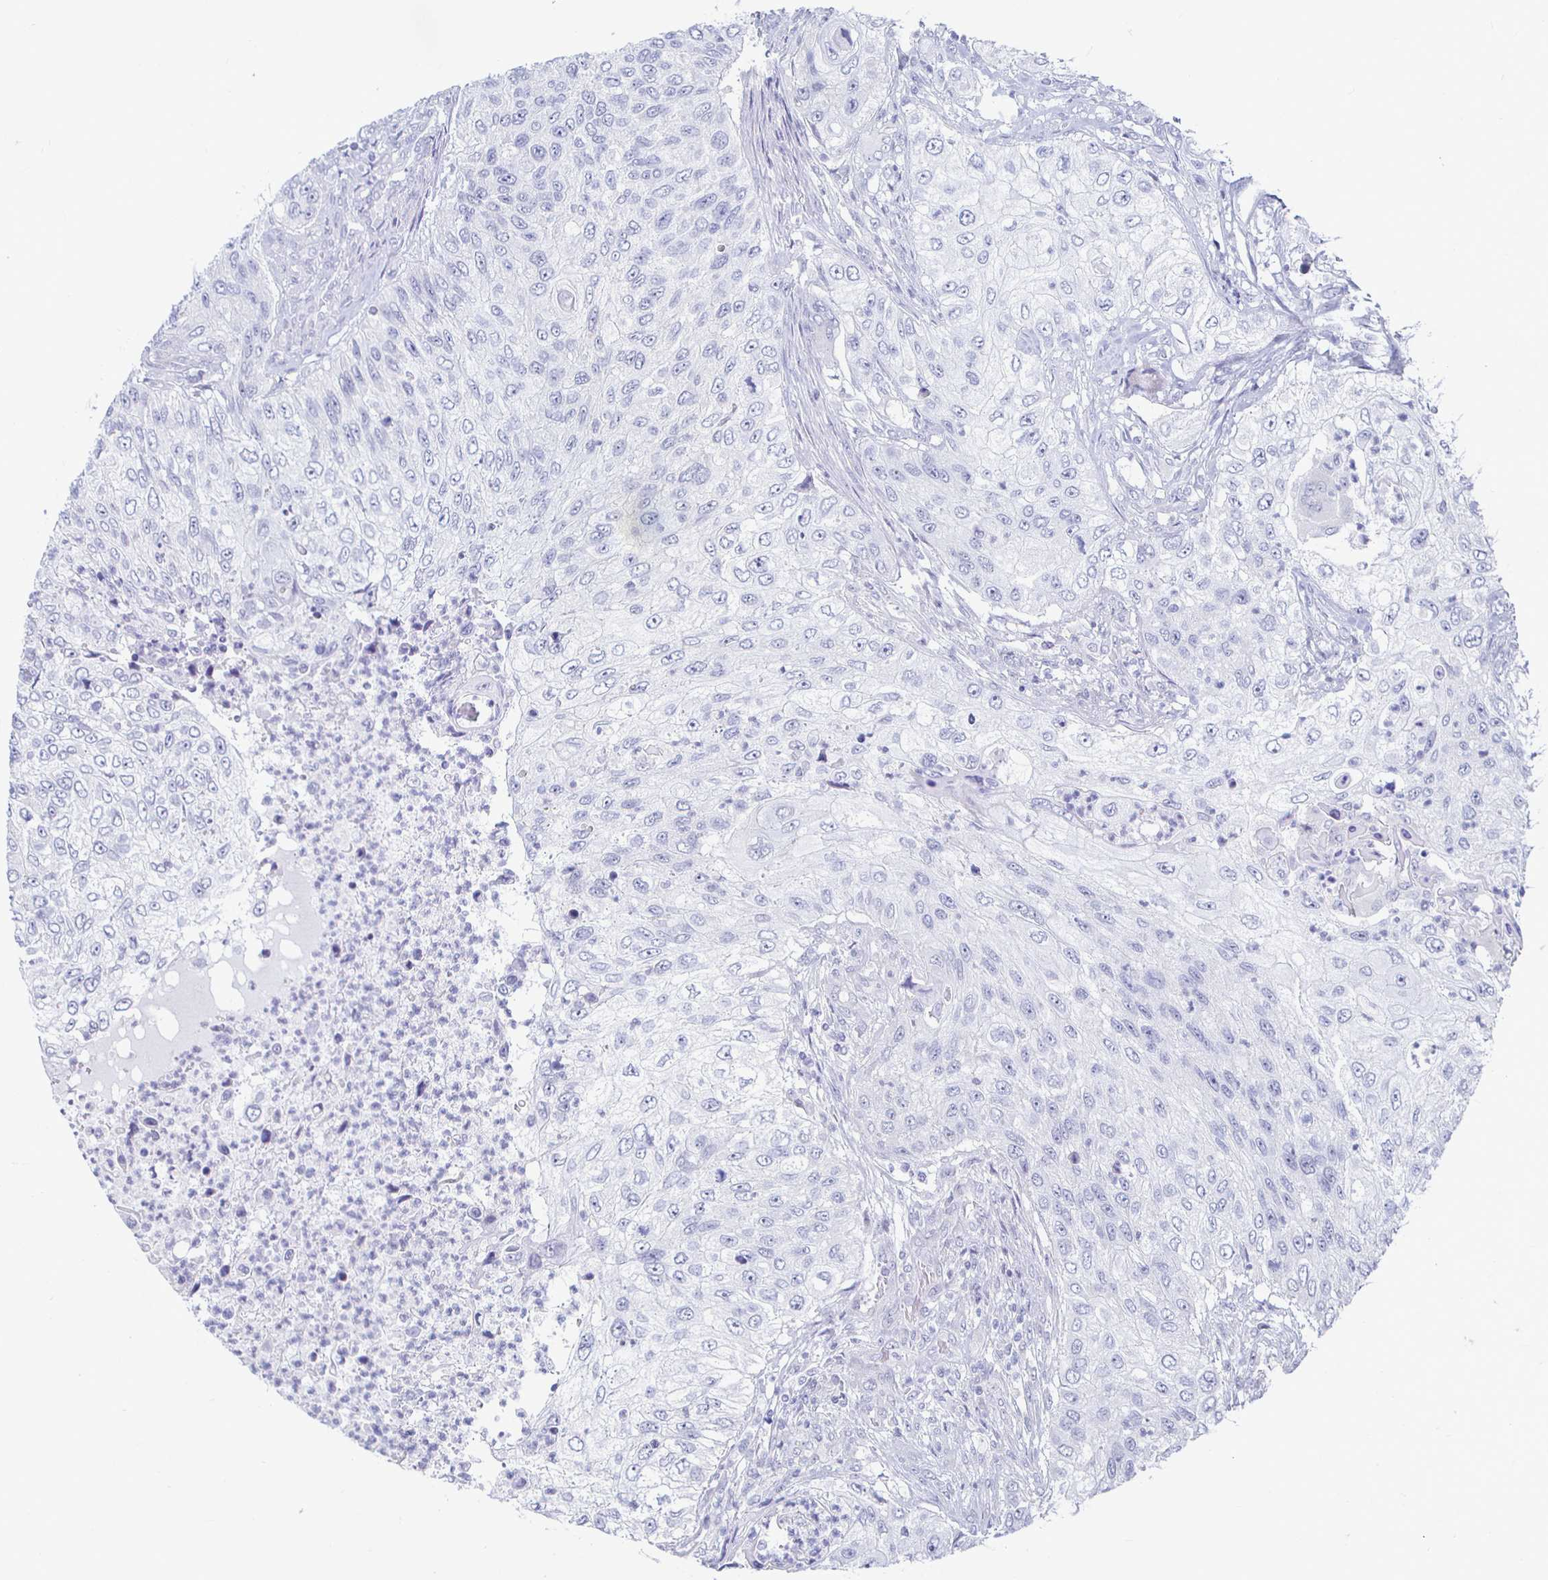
{"staining": {"intensity": "negative", "quantity": "none", "location": "none"}, "tissue": "urothelial cancer", "cell_type": "Tumor cells", "image_type": "cancer", "snomed": [{"axis": "morphology", "description": "Urothelial carcinoma, High grade"}, {"axis": "topography", "description": "Urinary bladder"}], "caption": "High power microscopy photomicrograph of an IHC photomicrograph of urothelial cancer, revealing no significant staining in tumor cells. The staining is performed using DAB (3,3'-diaminobenzidine) brown chromogen with nuclei counter-stained in using hematoxylin.", "gene": "CAPN11", "patient": {"sex": "female", "age": 60}}